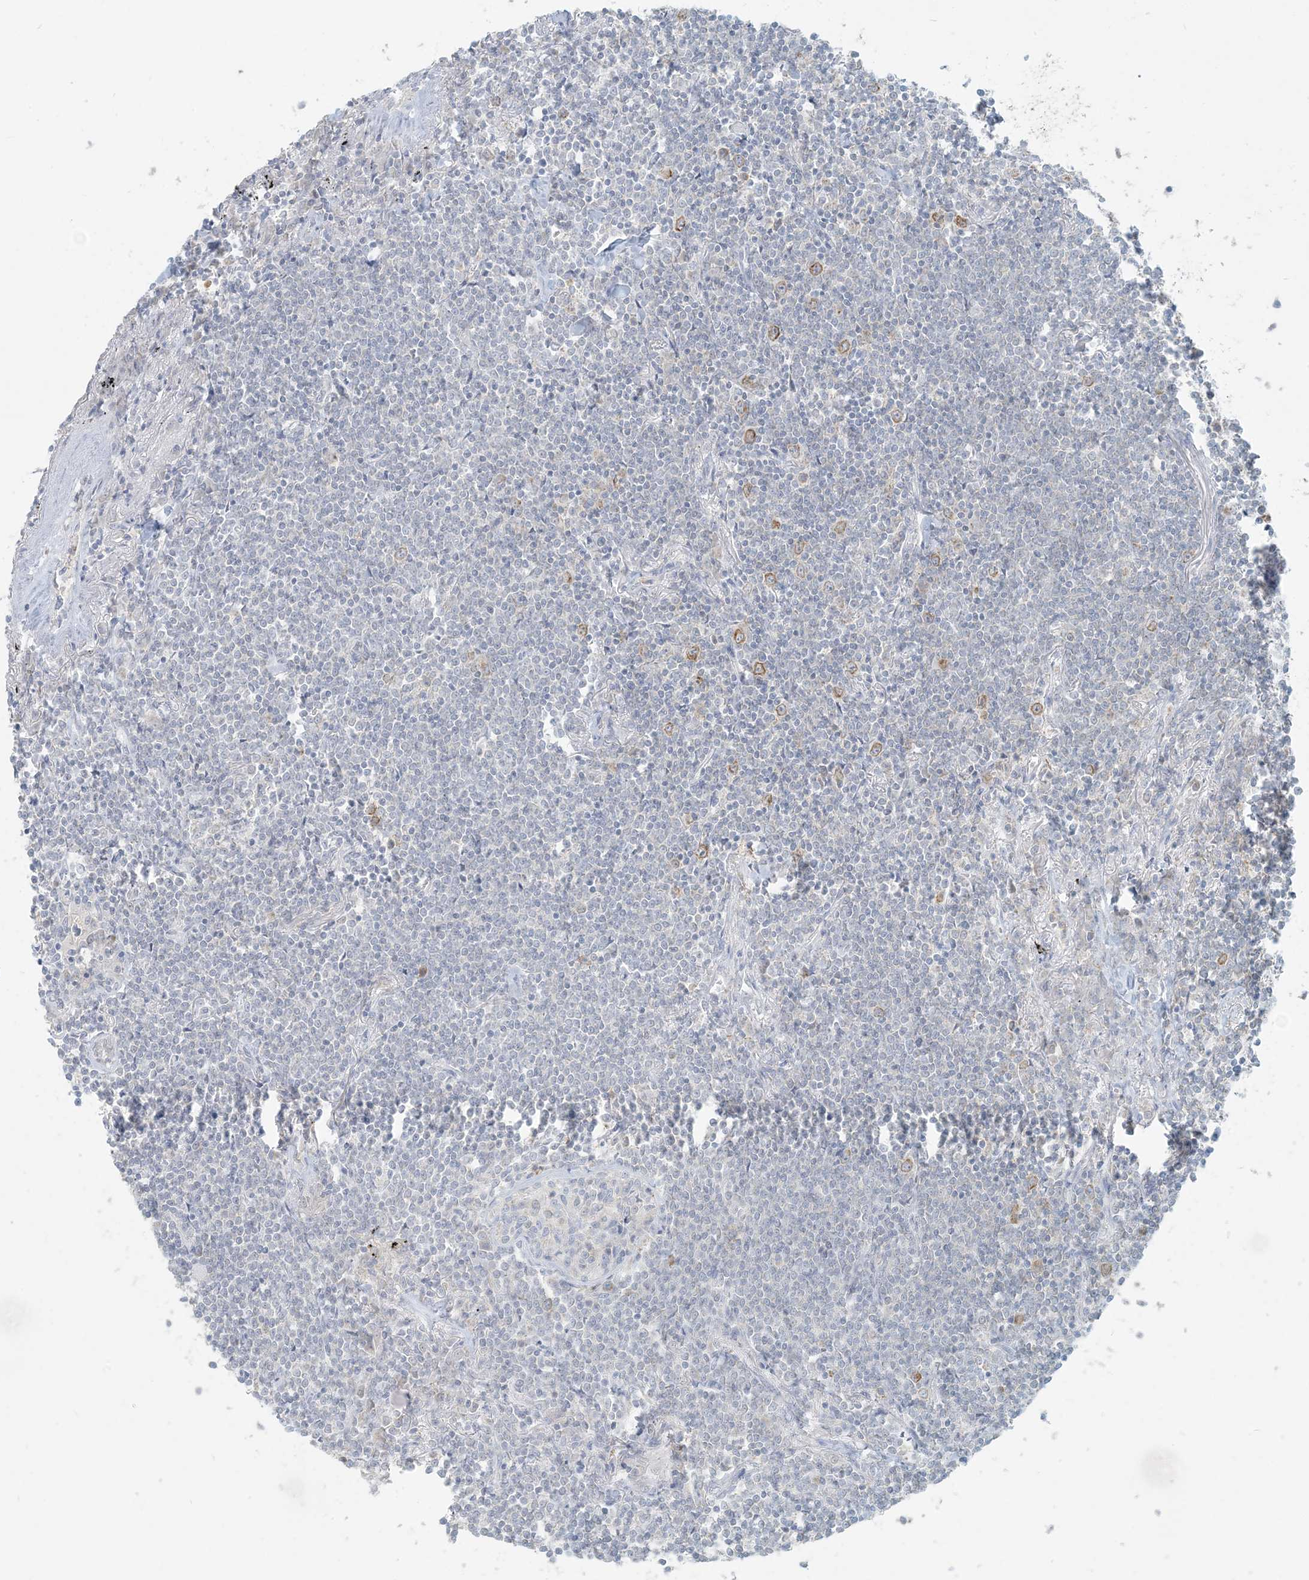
{"staining": {"intensity": "negative", "quantity": "none", "location": "none"}, "tissue": "lymphoma", "cell_type": "Tumor cells", "image_type": "cancer", "snomed": [{"axis": "morphology", "description": "Malignant lymphoma, non-Hodgkin's type, Low grade"}, {"axis": "topography", "description": "Lung"}], "caption": "Tumor cells show no significant protein expression in lymphoma.", "gene": "HACL1", "patient": {"sex": "female", "age": 71}}